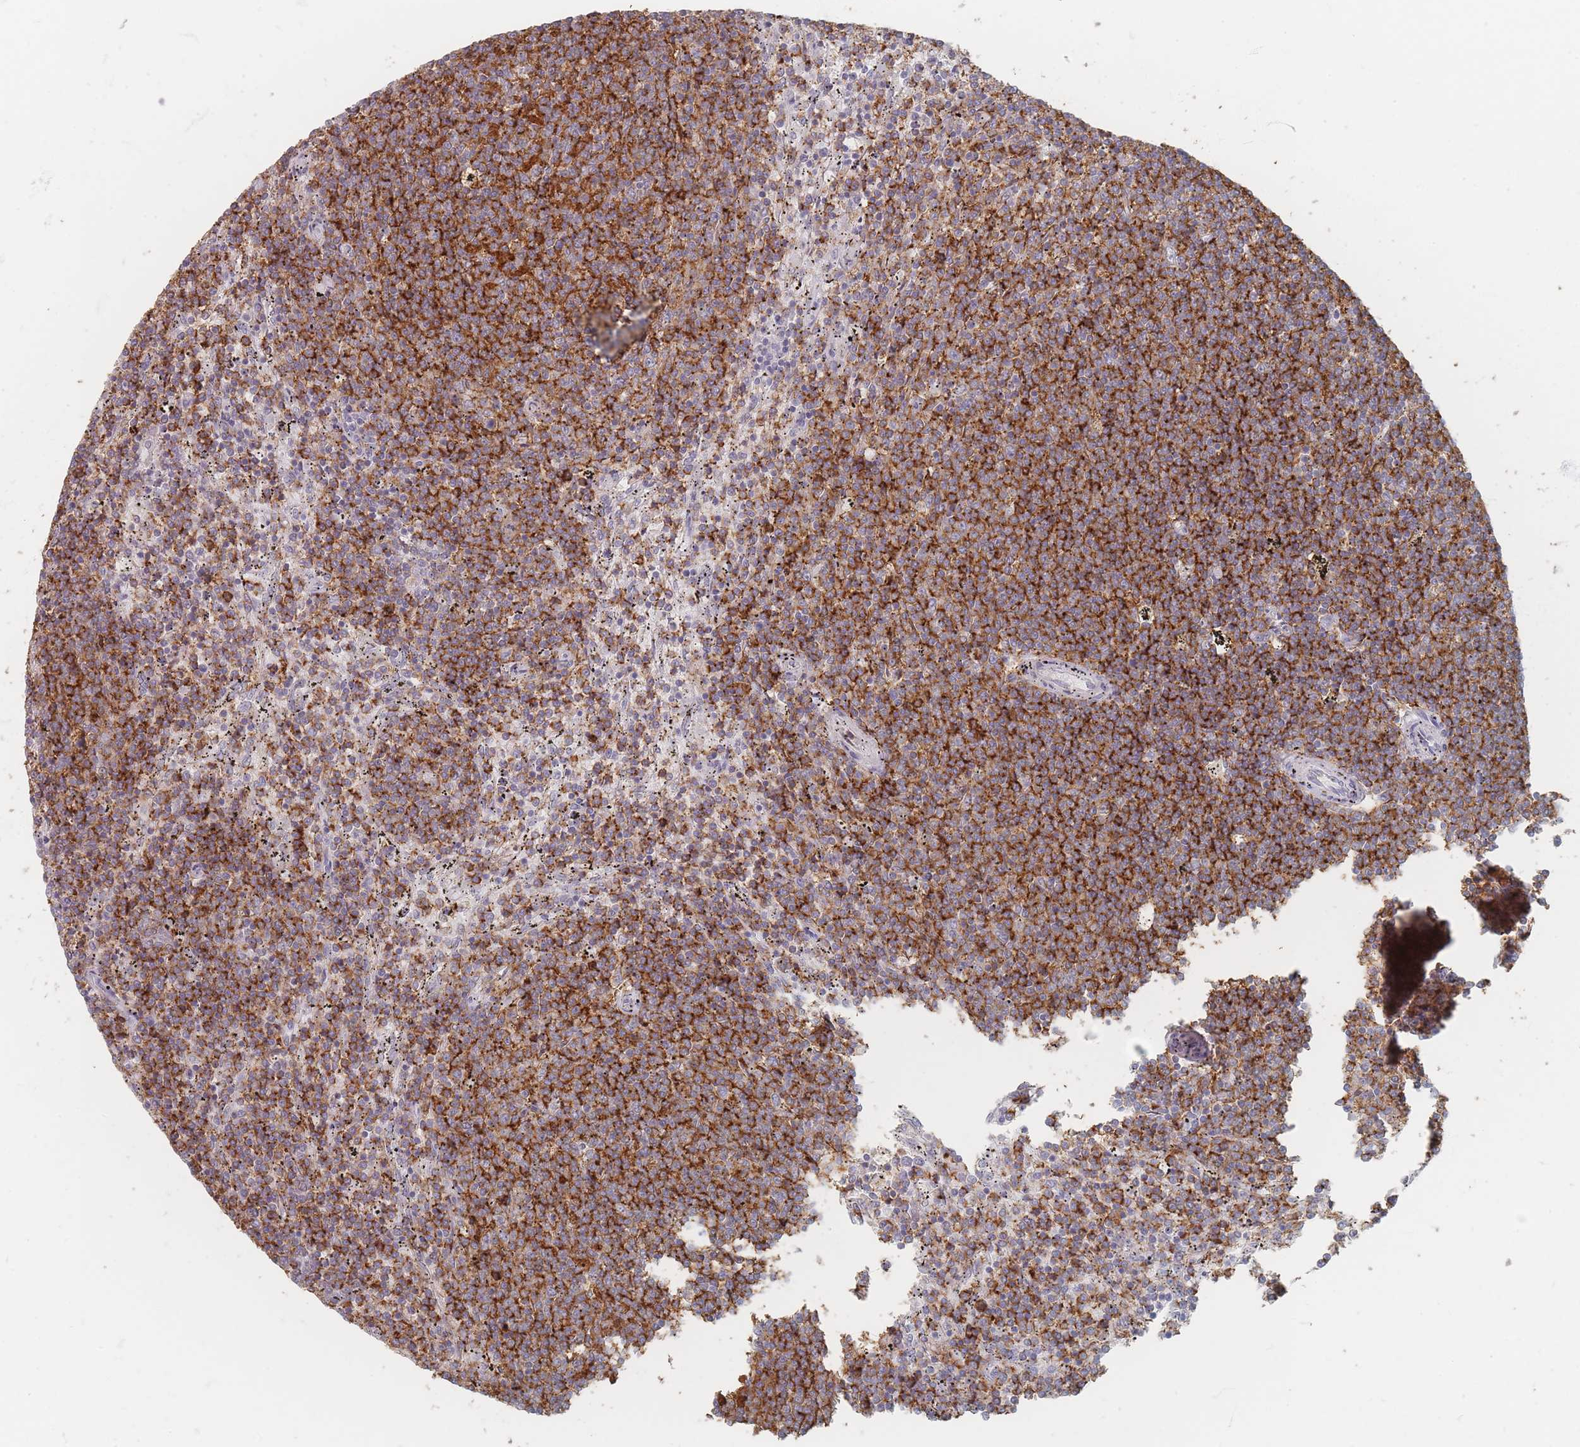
{"staining": {"intensity": "moderate", "quantity": ">75%", "location": "cytoplasmic/membranous"}, "tissue": "lymphoma", "cell_type": "Tumor cells", "image_type": "cancer", "snomed": [{"axis": "morphology", "description": "Malignant lymphoma, non-Hodgkin's type, Low grade"}, {"axis": "topography", "description": "Spleen"}], "caption": "Immunohistochemistry (IHC) image of neoplastic tissue: low-grade malignant lymphoma, non-Hodgkin's type stained using immunohistochemistry (IHC) exhibits medium levels of moderate protein expression localized specifically in the cytoplasmic/membranous of tumor cells, appearing as a cytoplasmic/membranous brown color.", "gene": "CD37", "patient": {"sex": "female", "age": 50}}